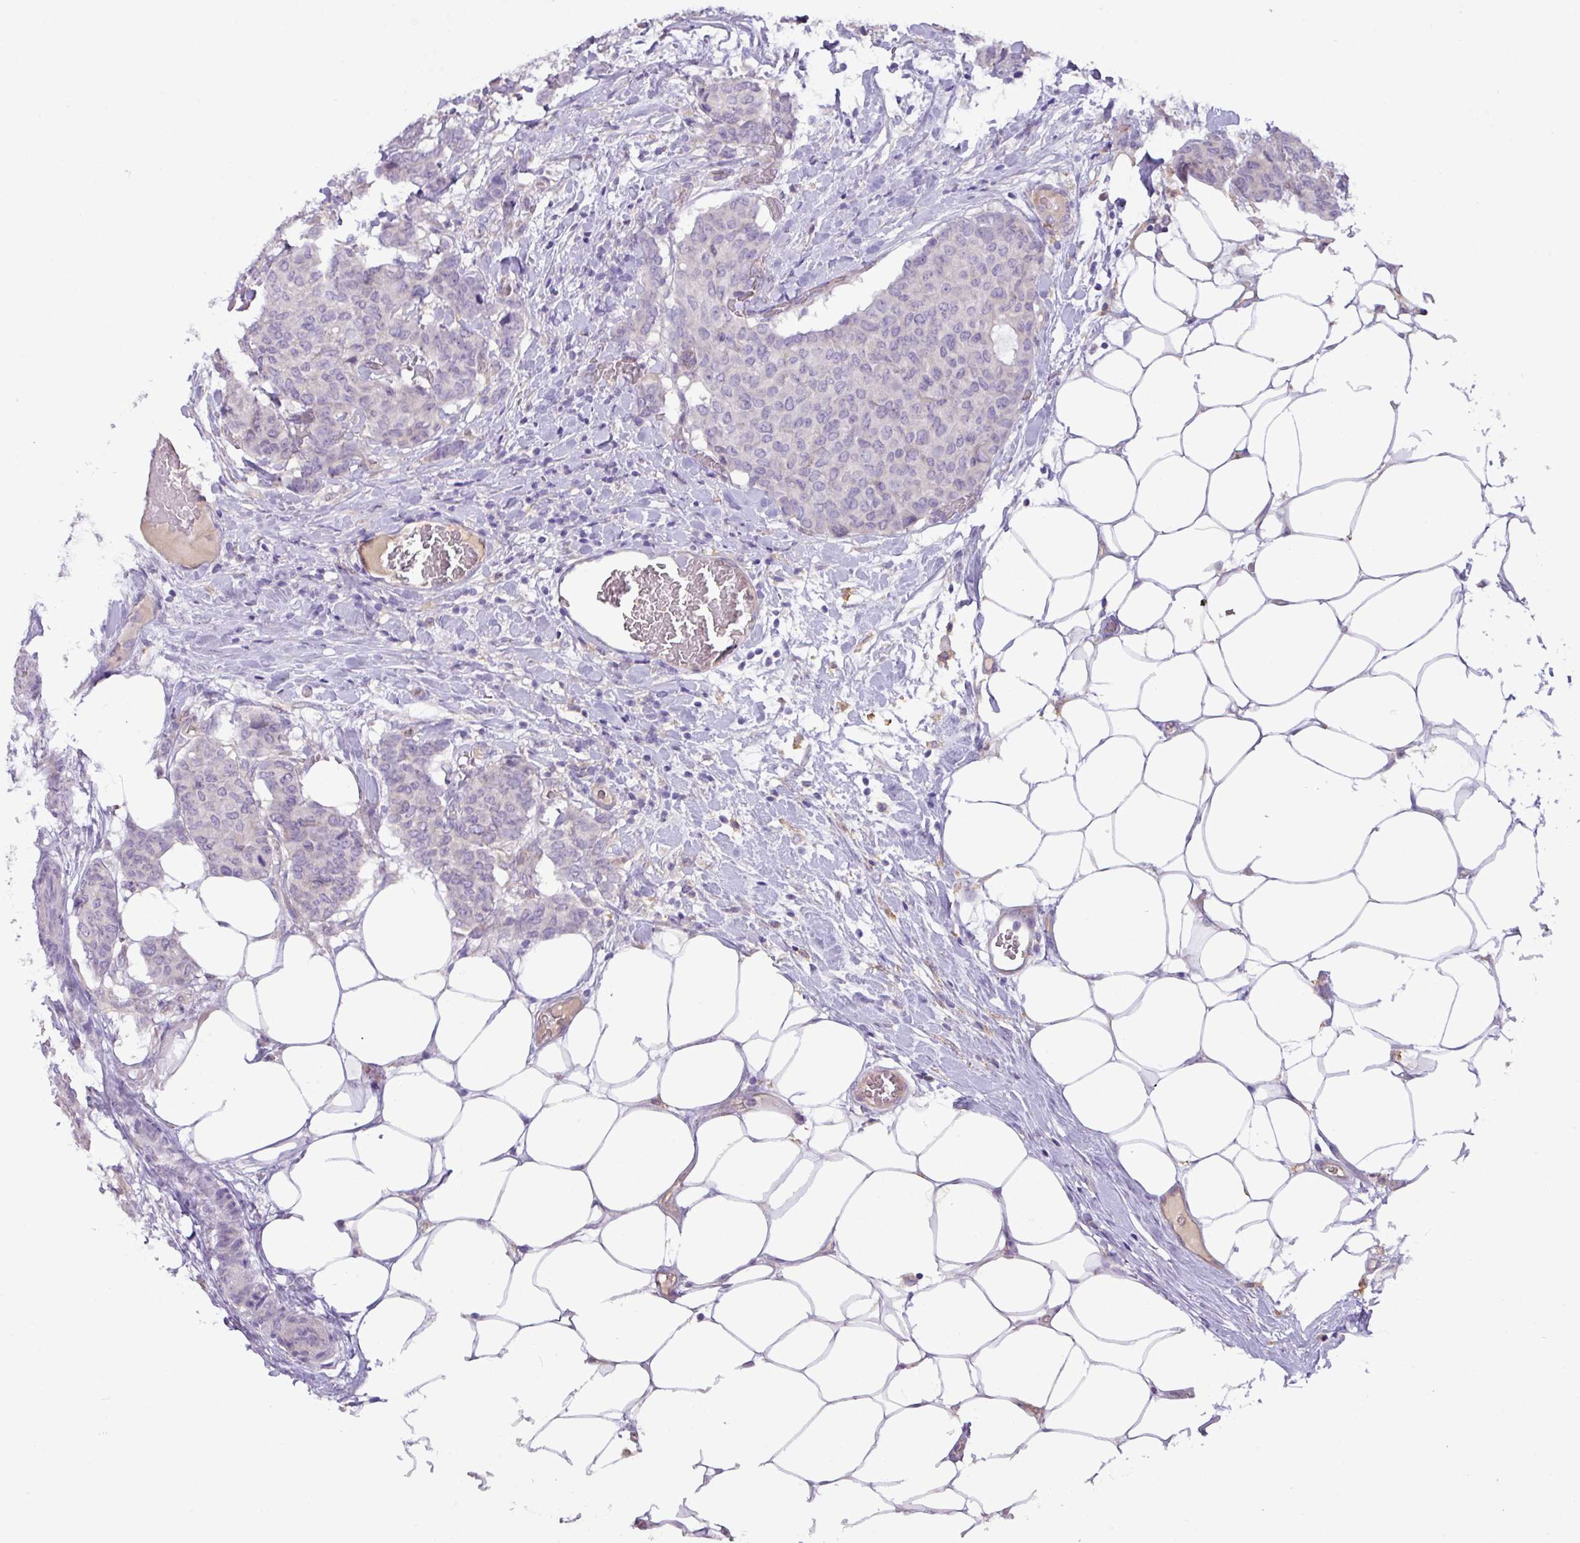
{"staining": {"intensity": "negative", "quantity": "none", "location": "none"}, "tissue": "breast cancer", "cell_type": "Tumor cells", "image_type": "cancer", "snomed": [{"axis": "morphology", "description": "Duct carcinoma"}, {"axis": "topography", "description": "Breast"}], "caption": "Immunohistochemical staining of infiltrating ductal carcinoma (breast) displays no significant expression in tumor cells.", "gene": "ZNF524", "patient": {"sex": "female", "age": 75}}